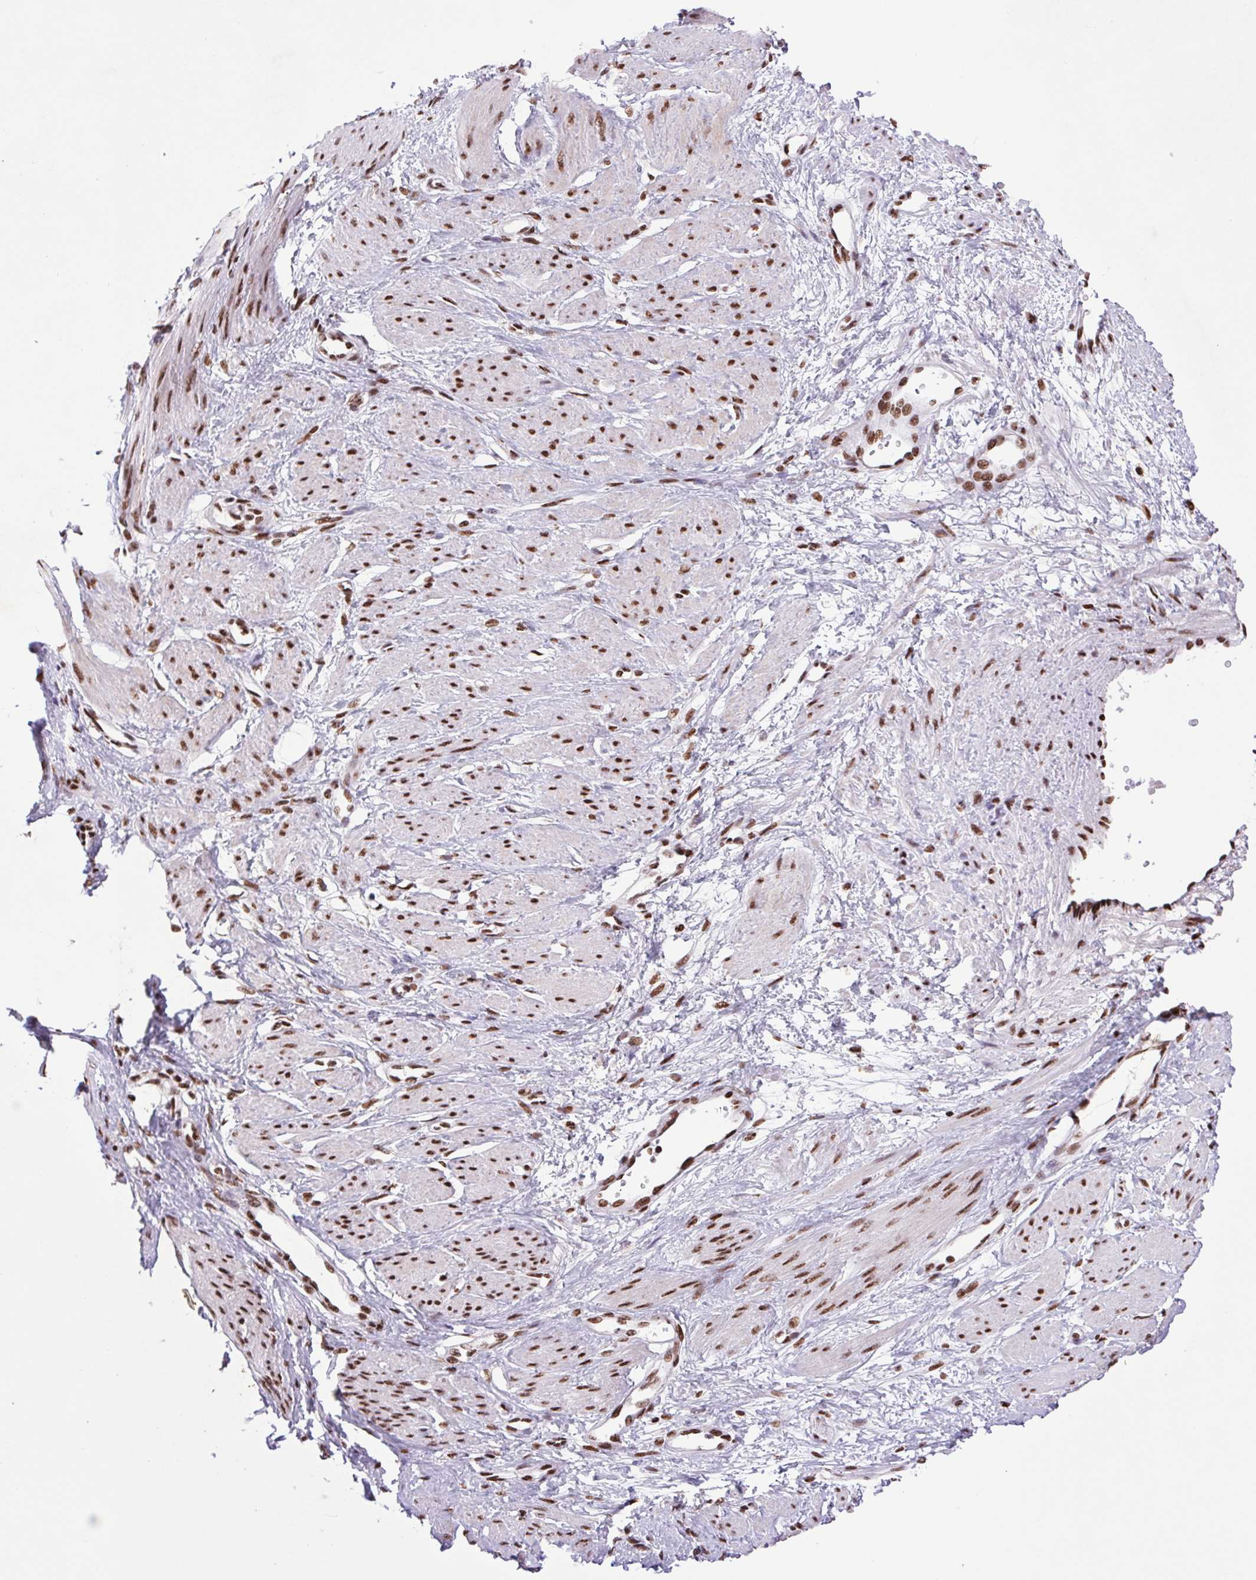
{"staining": {"intensity": "moderate", "quantity": ">75%", "location": "nuclear"}, "tissue": "smooth muscle", "cell_type": "Smooth muscle cells", "image_type": "normal", "snomed": [{"axis": "morphology", "description": "Normal tissue, NOS"}, {"axis": "topography", "description": "Smooth muscle"}, {"axis": "topography", "description": "Uterus"}], "caption": "Smooth muscle cells demonstrate medium levels of moderate nuclear expression in approximately >75% of cells in unremarkable human smooth muscle.", "gene": "LDLRAD4", "patient": {"sex": "female", "age": 39}}